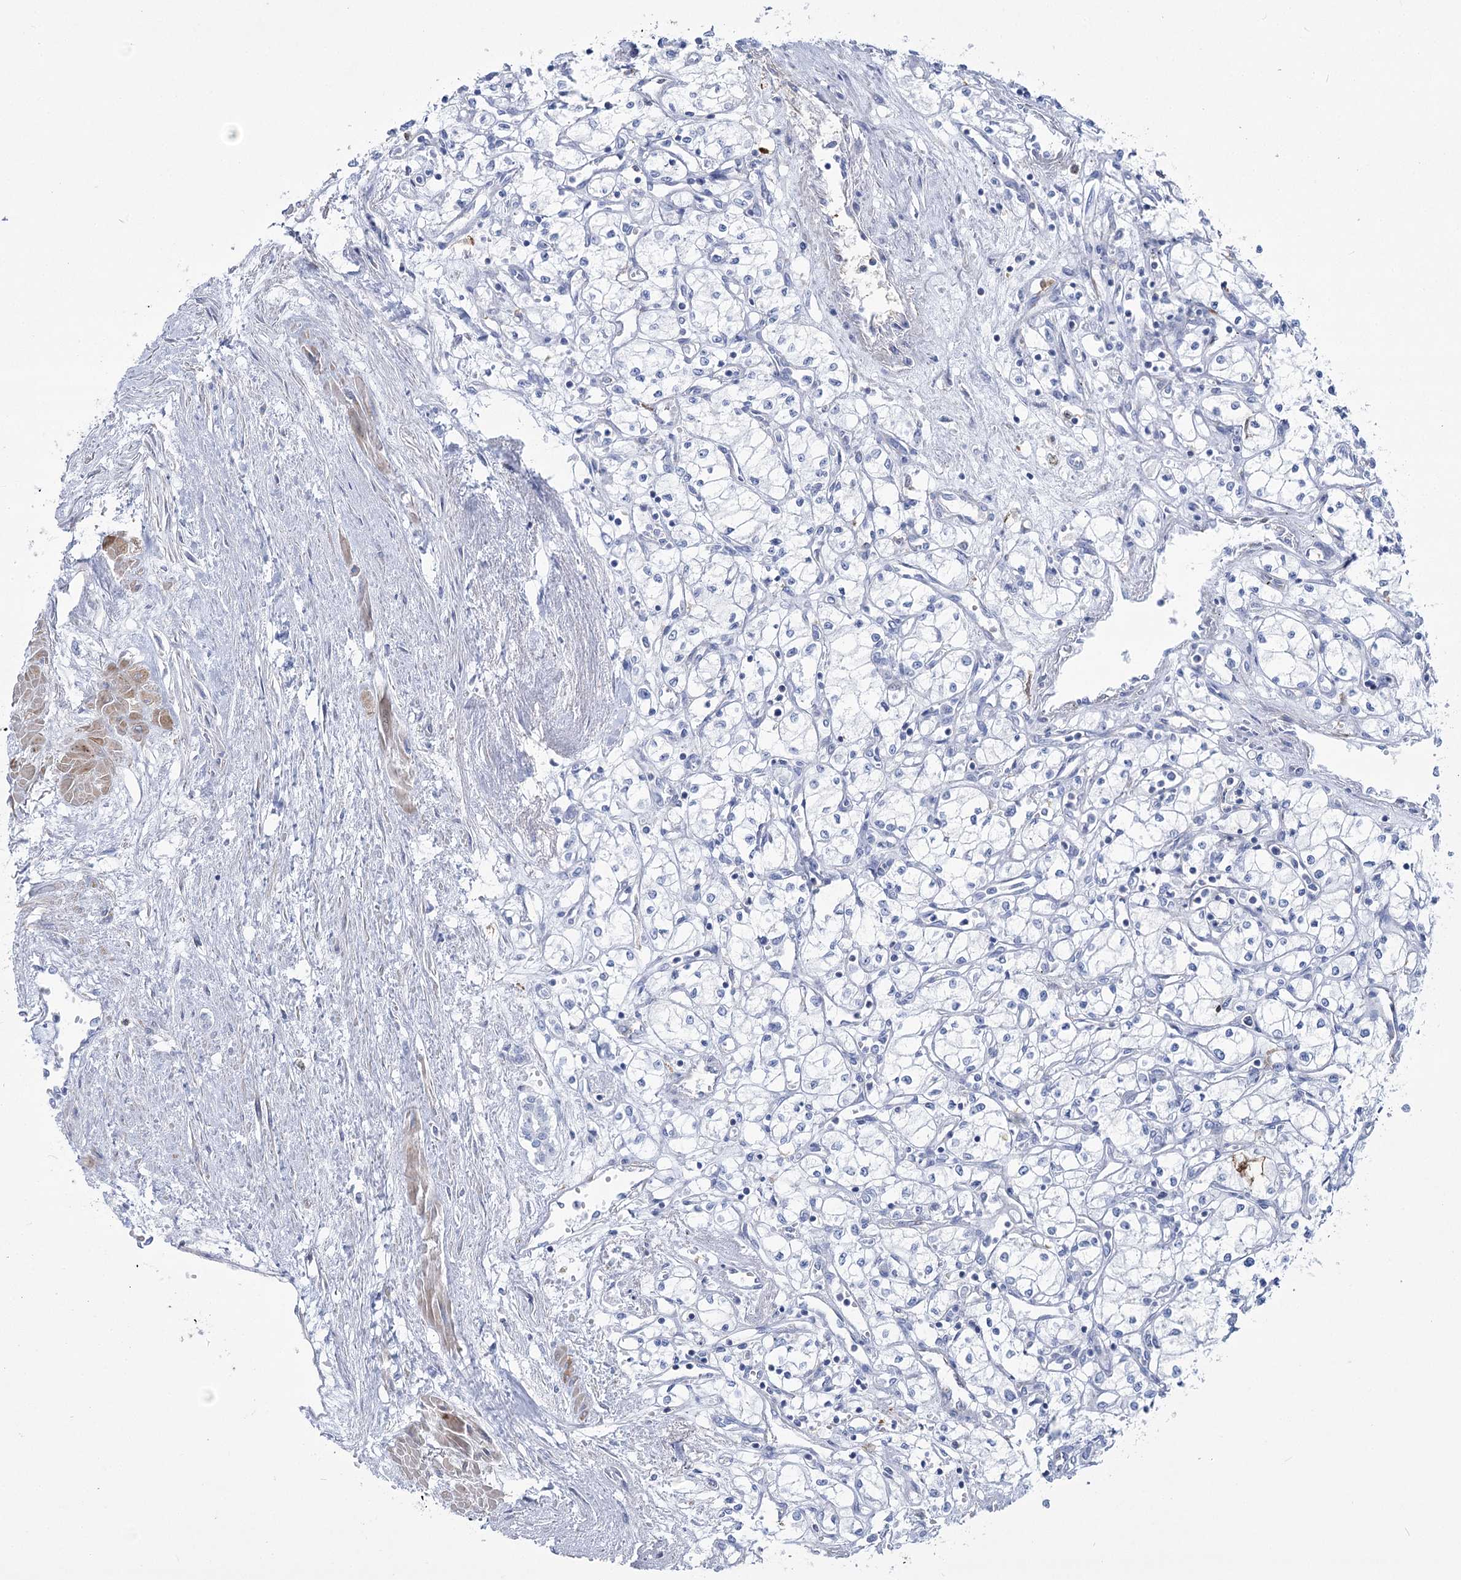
{"staining": {"intensity": "negative", "quantity": "none", "location": "none"}, "tissue": "renal cancer", "cell_type": "Tumor cells", "image_type": "cancer", "snomed": [{"axis": "morphology", "description": "Adenocarcinoma, NOS"}, {"axis": "topography", "description": "Kidney"}], "caption": "Renal adenocarcinoma was stained to show a protein in brown. There is no significant expression in tumor cells.", "gene": "PCDHA1", "patient": {"sex": "male", "age": 59}}